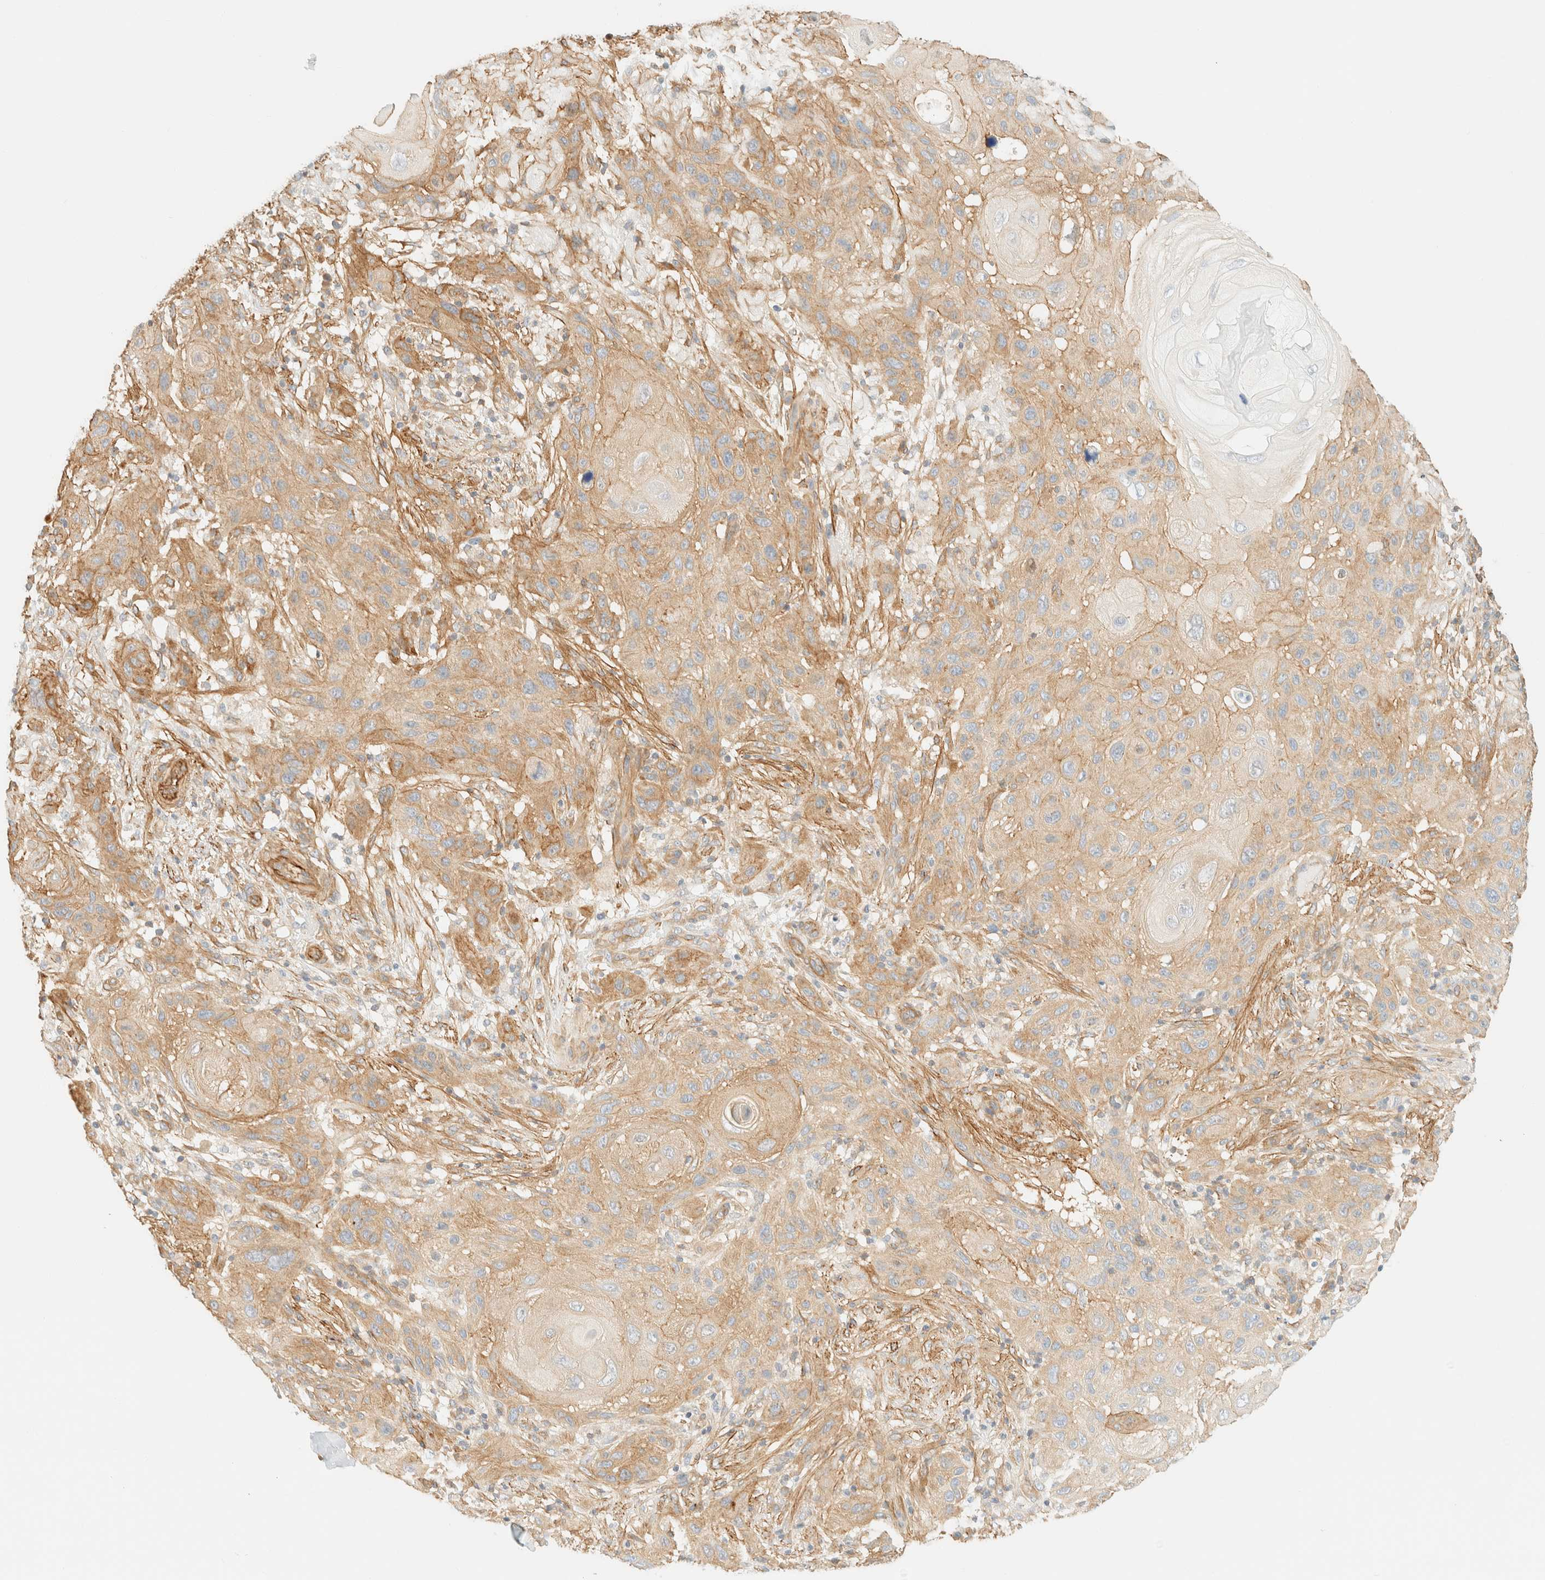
{"staining": {"intensity": "weak", "quantity": ">75%", "location": "cytoplasmic/membranous"}, "tissue": "skin cancer", "cell_type": "Tumor cells", "image_type": "cancer", "snomed": [{"axis": "morphology", "description": "Normal tissue, NOS"}, {"axis": "morphology", "description": "Squamous cell carcinoma, NOS"}, {"axis": "topography", "description": "Skin"}], "caption": "Protein expression analysis of skin cancer (squamous cell carcinoma) displays weak cytoplasmic/membranous staining in approximately >75% of tumor cells.", "gene": "OTOP2", "patient": {"sex": "female", "age": 96}}